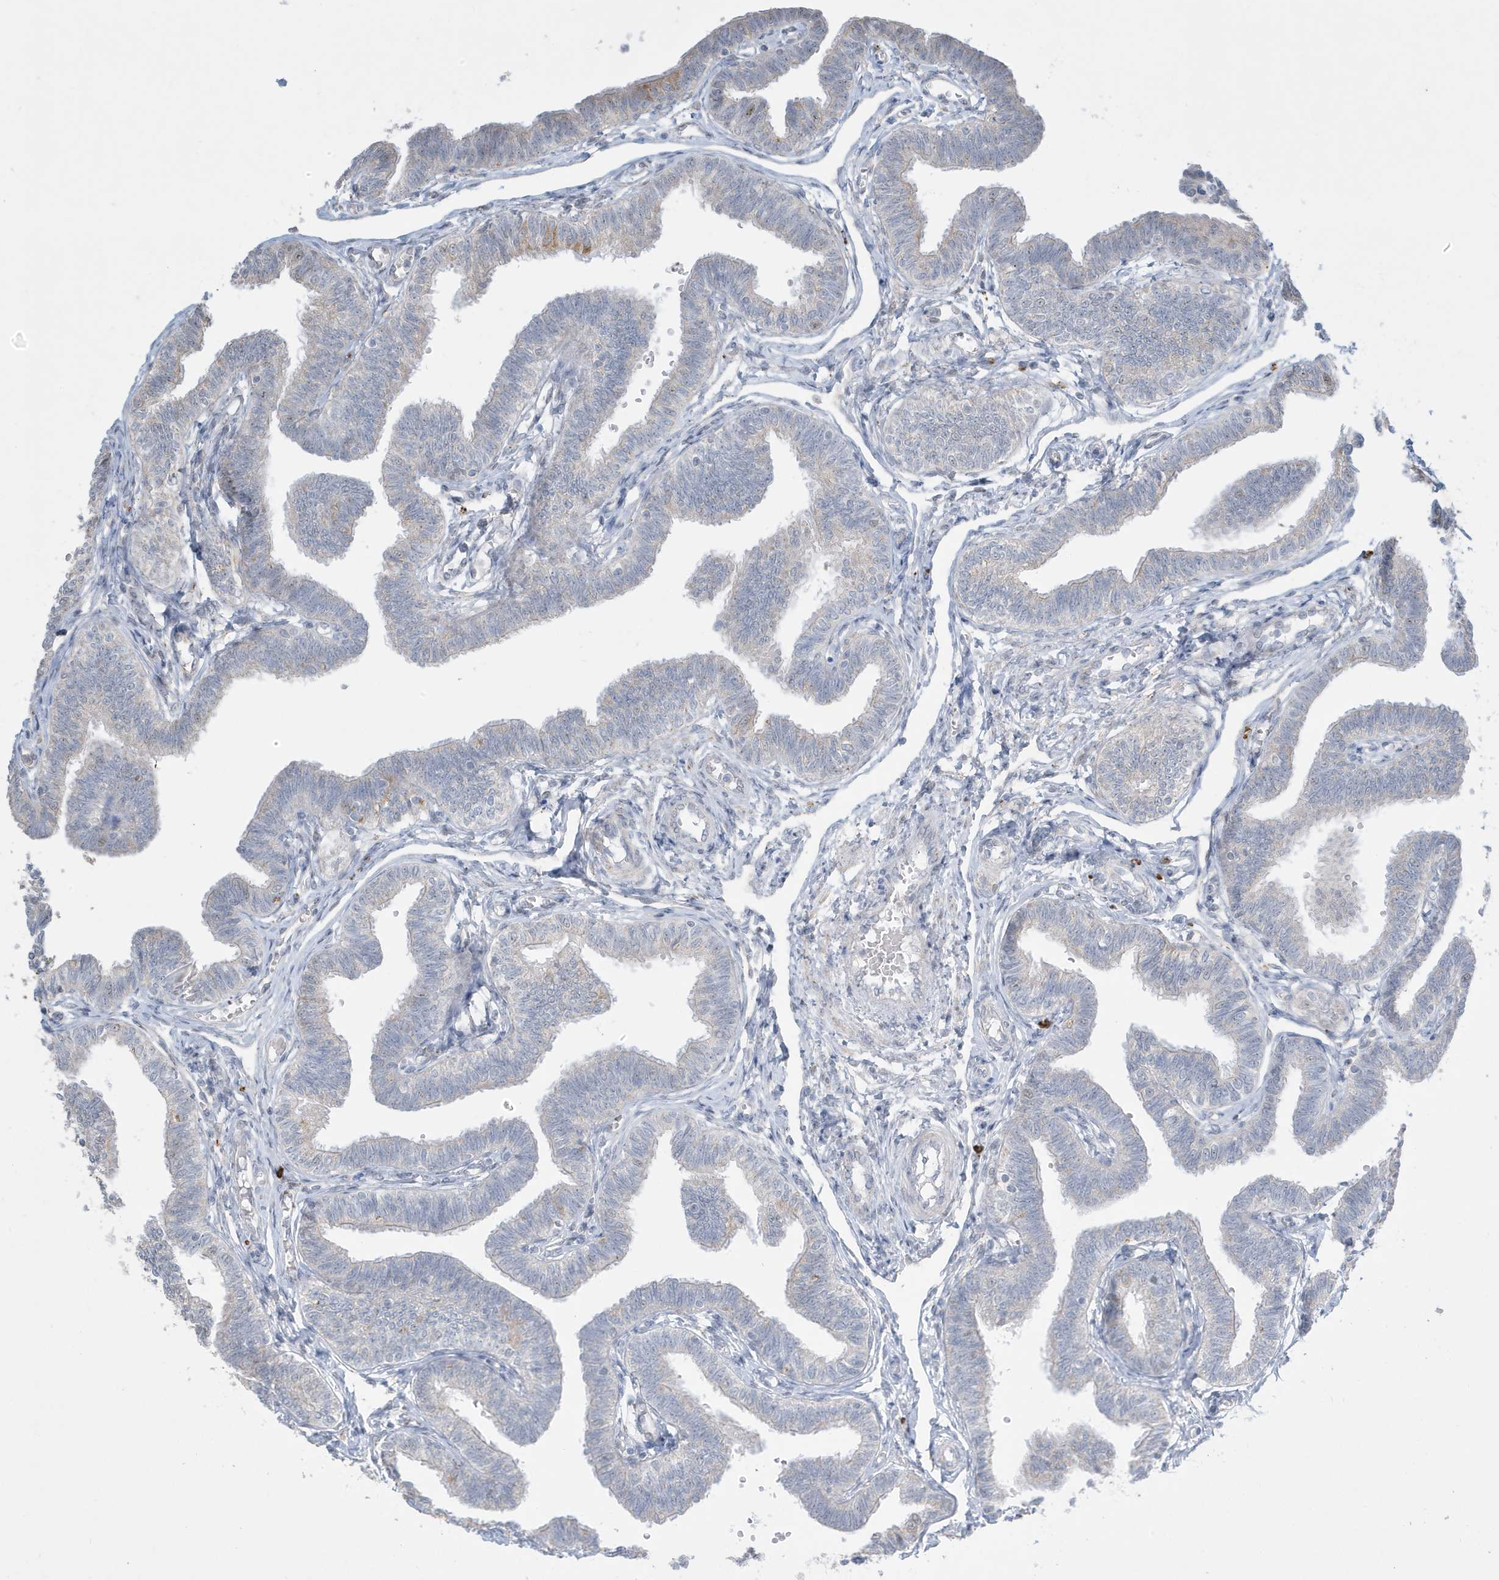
{"staining": {"intensity": "negative", "quantity": "none", "location": "none"}, "tissue": "fallopian tube", "cell_type": "Glandular cells", "image_type": "normal", "snomed": [{"axis": "morphology", "description": "Normal tissue, NOS"}, {"axis": "topography", "description": "Fallopian tube"}, {"axis": "topography", "description": "Ovary"}], "caption": "Glandular cells show no significant protein staining in normal fallopian tube.", "gene": "FNDC1", "patient": {"sex": "female", "age": 23}}